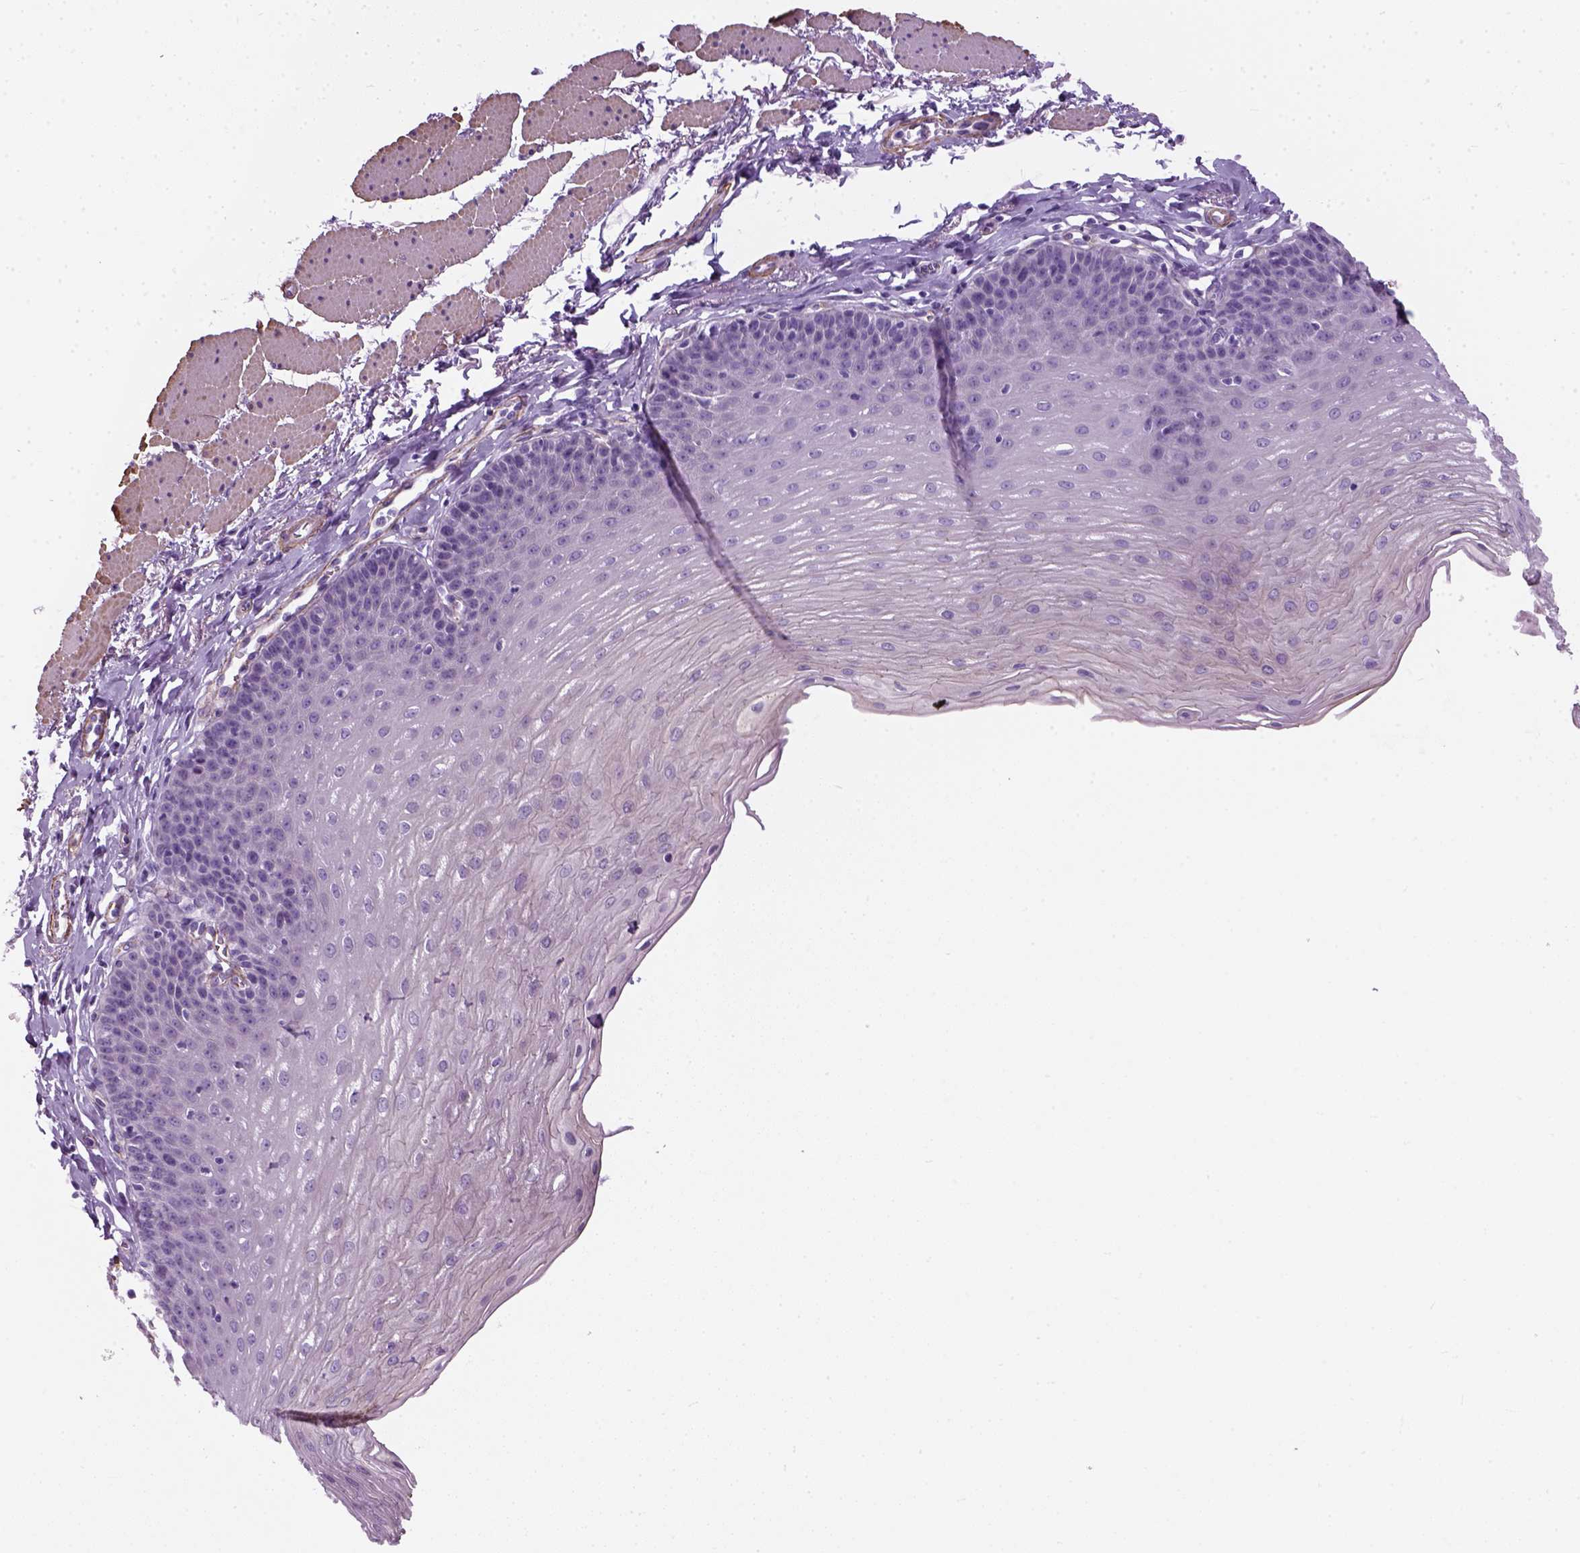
{"staining": {"intensity": "negative", "quantity": "none", "location": "none"}, "tissue": "esophagus", "cell_type": "Squamous epithelial cells", "image_type": "normal", "snomed": [{"axis": "morphology", "description": "Normal tissue, NOS"}, {"axis": "topography", "description": "Esophagus"}], "caption": "This is a photomicrograph of immunohistochemistry (IHC) staining of normal esophagus, which shows no staining in squamous epithelial cells.", "gene": "FAM161A", "patient": {"sex": "female", "age": 81}}